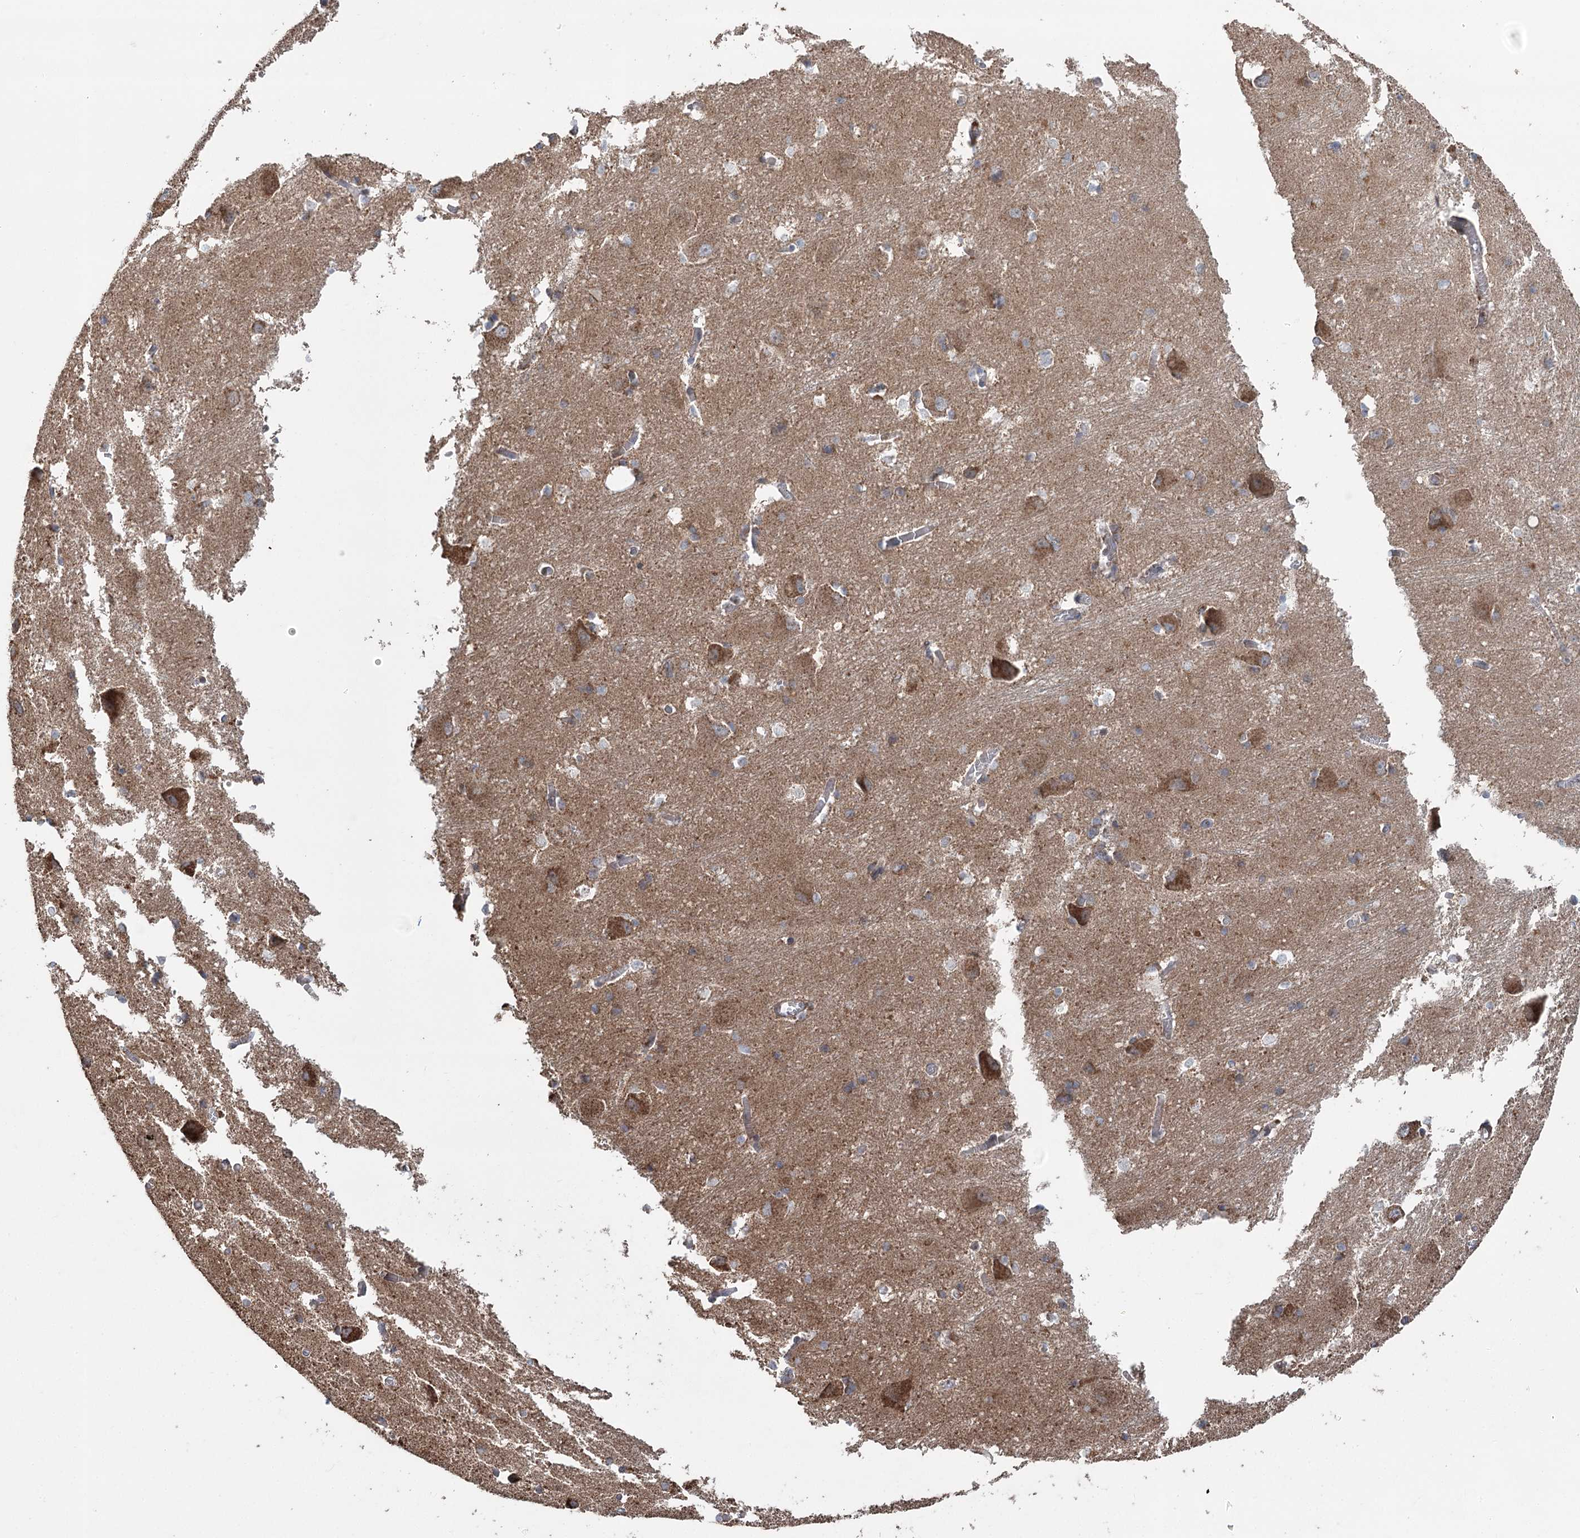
{"staining": {"intensity": "moderate", "quantity": "<25%", "location": "cytoplasmic/membranous"}, "tissue": "caudate", "cell_type": "Glial cells", "image_type": "normal", "snomed": [{"axis": "morphology", "description": "Normal tissue, NOS"}, {"axis": "topography", "description": "Lateral ventricle wall"}], "caption": "High-power microscopy captured an immunohistochemistry (IHC) micrograph of normal caudate, revealing moderate cytoplasmic/membranous expression in about <25% of glial cells.", "gene": "RWDD4", "patient": {"sex": "male", "age": 37}}